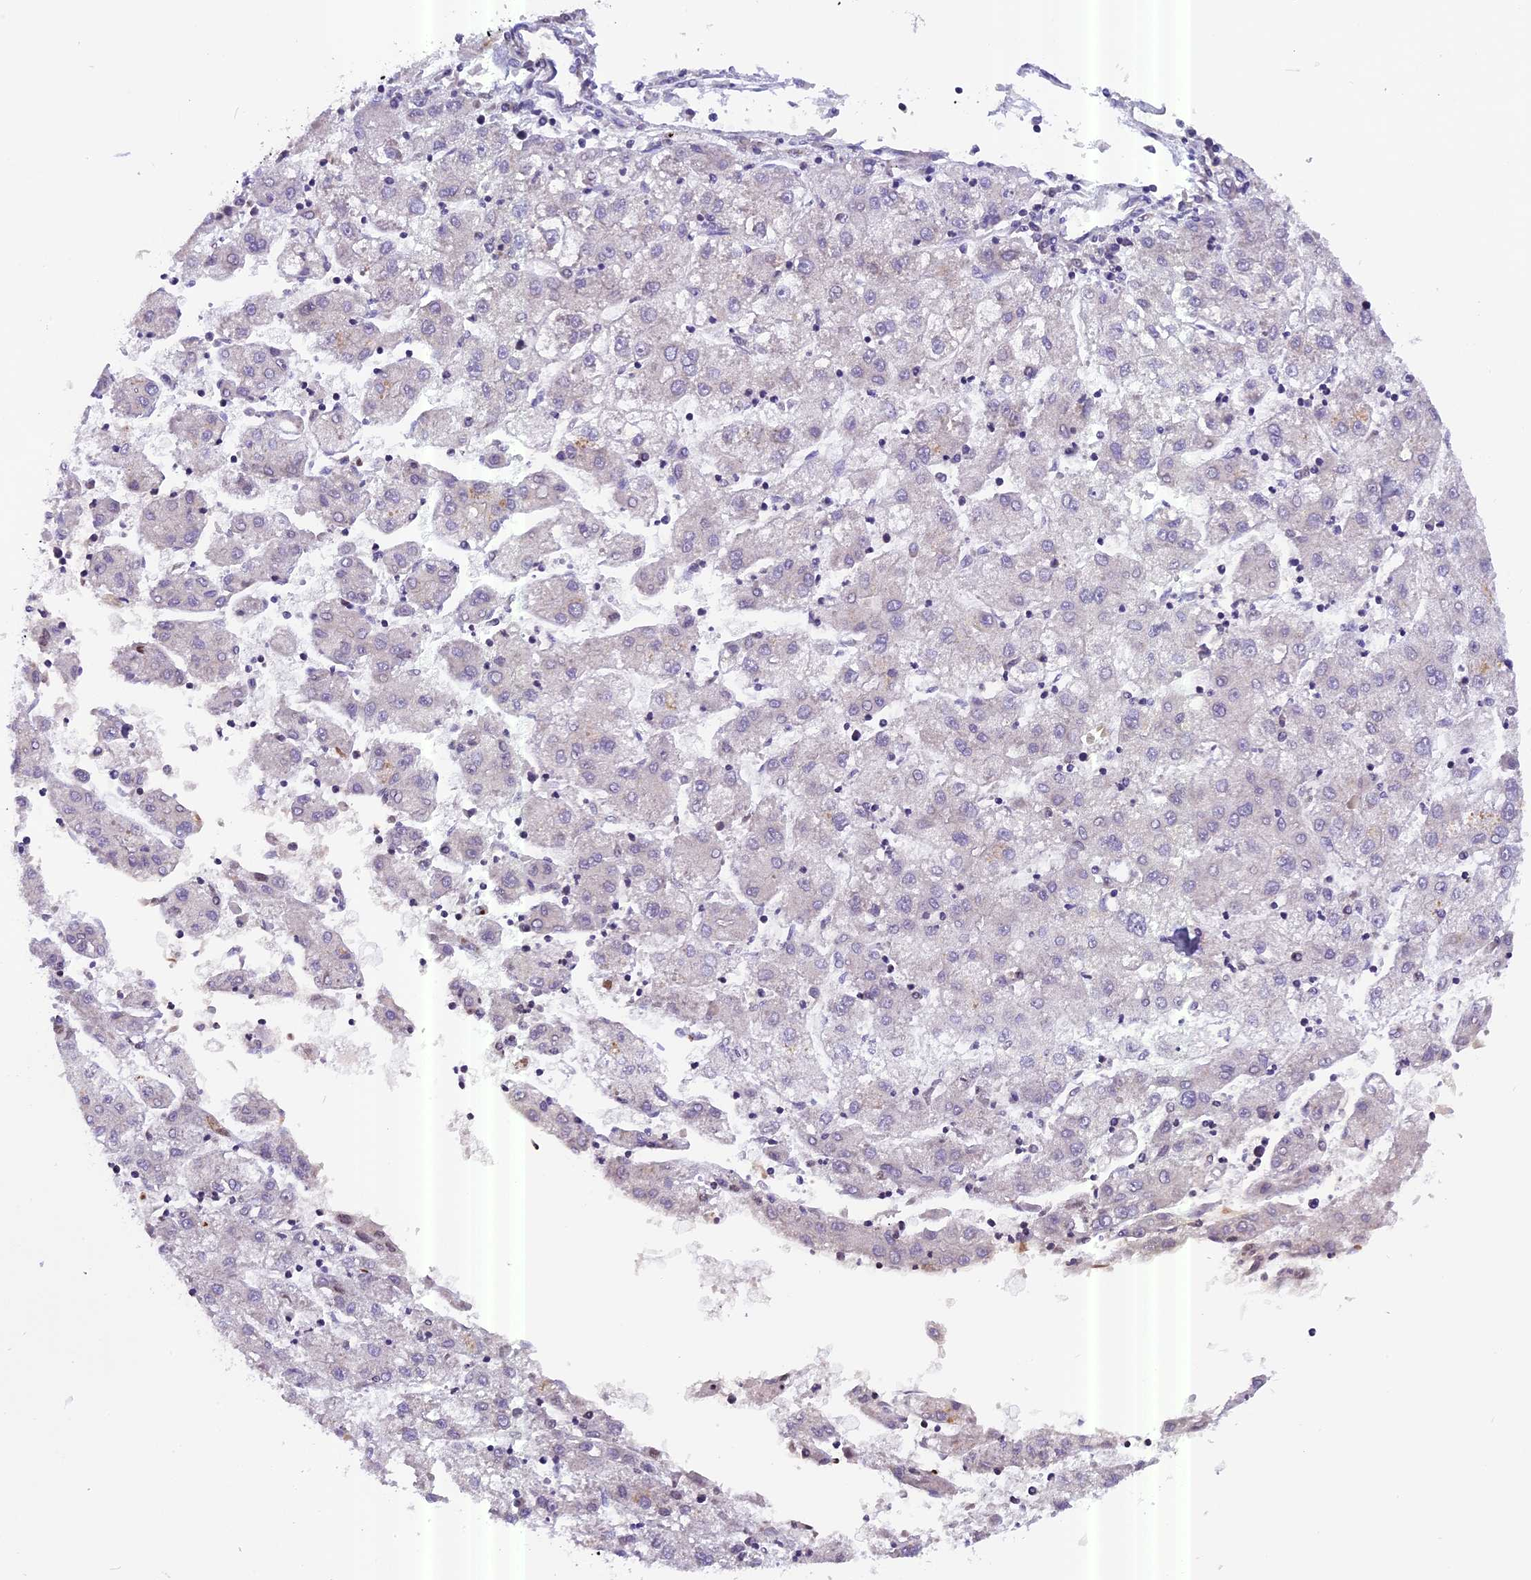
{"staining": {"intensity": "negative", "quantity": "none", "location": "none"}, "tissue": "liver cancer", "cell_type": "Tumor cells", "image_type": "cancer", "snomed": [{"axis": "morphology", "description": "Carcinoma, Hepatocellular, NOS"}, {"axis": "topography", "description": "Liver"}], "caption": "Immunohistochemistry histopathology image of human liver cancer (hepatocellular carcinoma) stained for a protein (brown), which demonstrates no positivity in tumor cells.", "gene": "MGME1", "patient": {"sex": "male", "age": 72}}